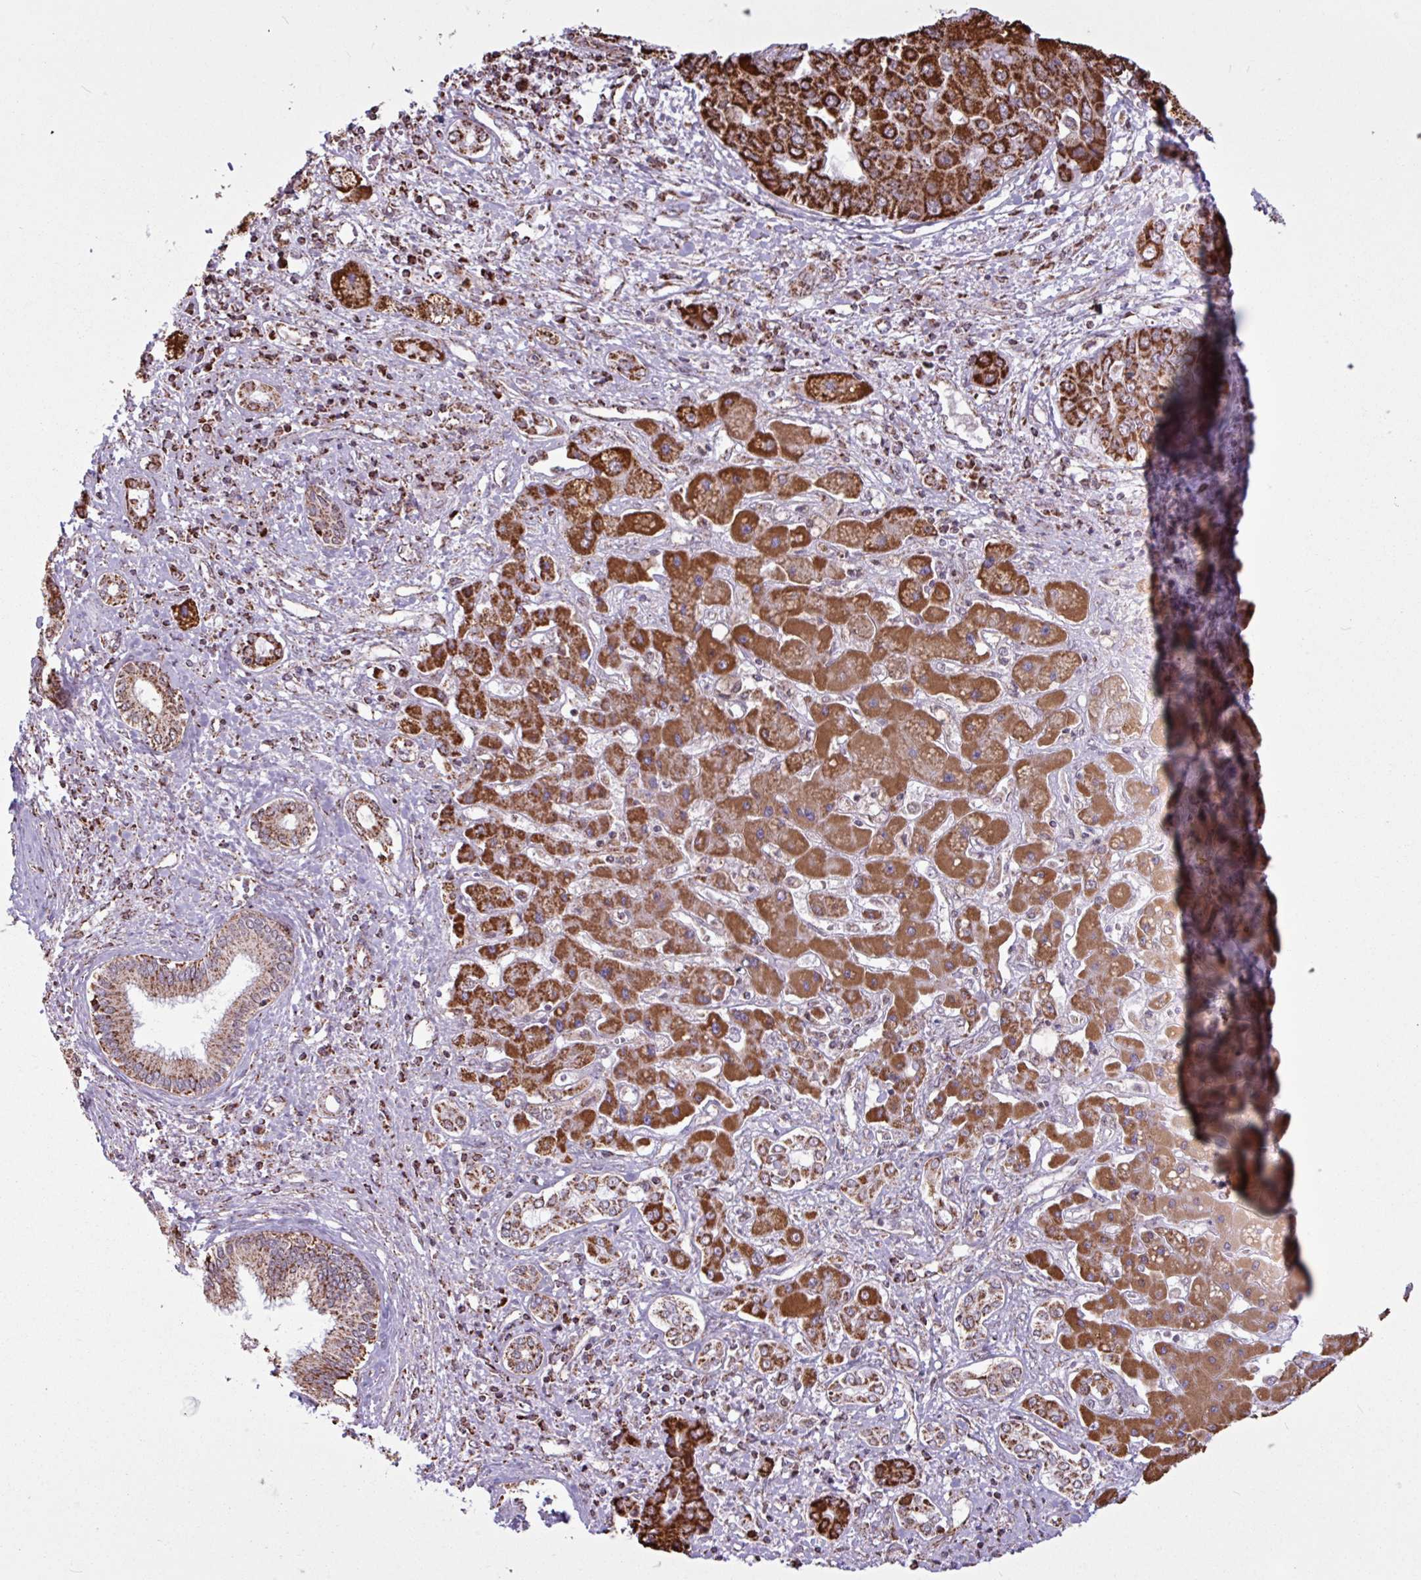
{"staining": {"intensity": "strong", "quantity": ">75%", "location": "cytoplasmic/membranous"}, "tissue": "liver cancer", "cell_type": "Tumor cells", "image_type": "cancer", "snomed": [{"axis": "morphology", "description": "Cholangiocarcinoma"}, {"axis": "topography", "description": "Liver"}], "caption": "This histopathology image displays IHC staining of human liver cholangiocarcinoma, with high strong cytoplasmic/membranous staining in approximately >75% of tumor cells.", "gene": "ALG8", "patient": {"sex": "male", "age": 67}}